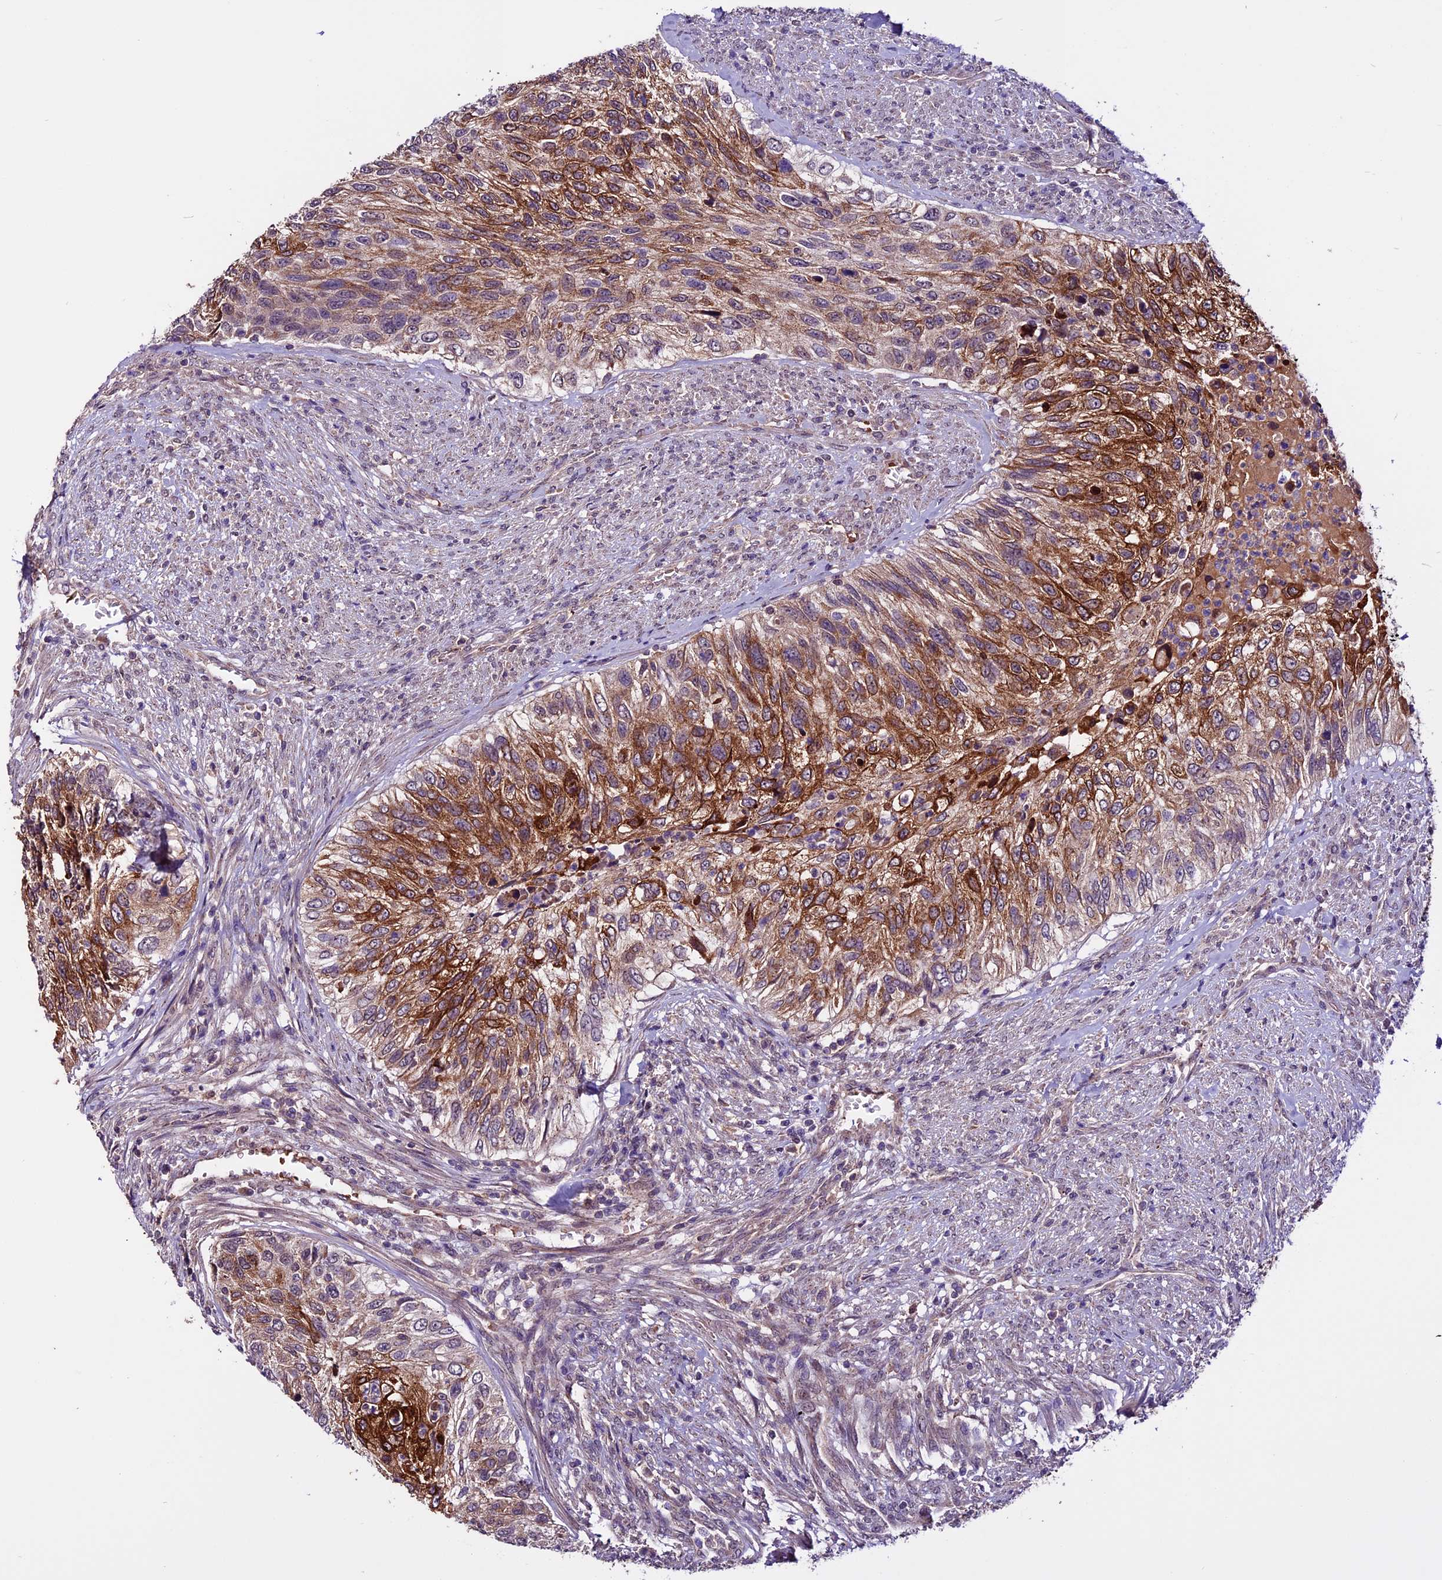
{"staining": {"intensity": "strong", "quantity": "25%-75%", "location": "cytoplasmic/membranous"}, "tissue": "urothelial cancer", "cell_type": "Tumor cells", "image_type": "cancer", "snomed": [{"axis": "morphology", "description": "Urothelial carcinoma, High grade"}, {"axis": "topography", "description": "Urinary bladder"}], "caption": "Protein staining of urothelial carcinoma (high-grade) tissue shows strong cytoplasmic/membranous expression in about 25%-75% of tumor cells.", "gene": "RINL", "patient": {"sex": "female", "age": 60}}